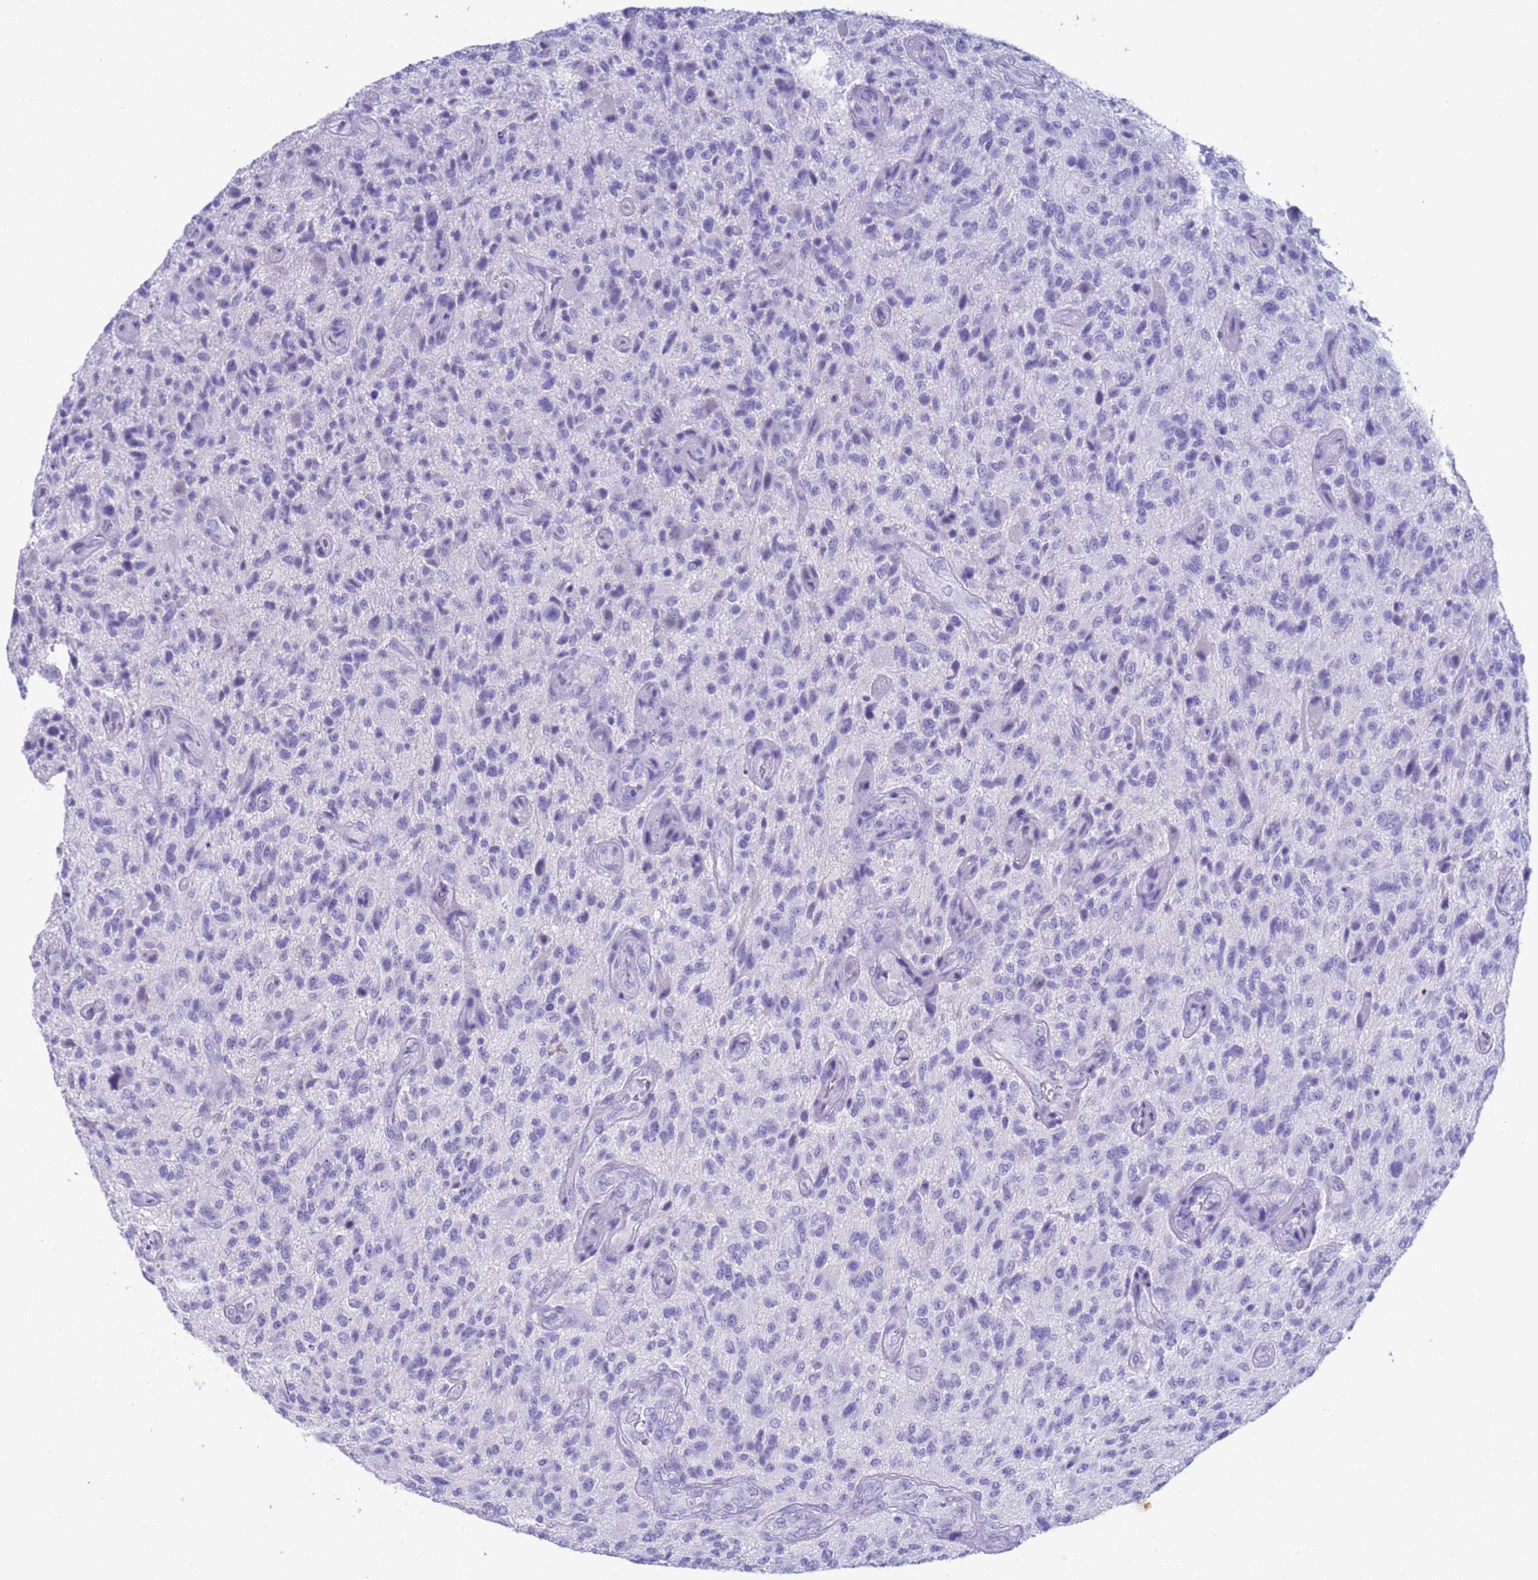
{"staining": {"intensity": "negative", "quantity": "none", "location": "none"}, "tissue": "glioma", "cell_type": "Tumor cells", "image_type": "cancer", "snomed": [{"axis": "morphology", "description": "Glioma, malignant, High grade"}, {"axis": "topography", "description": "Brain"}], "caption": "IHC histopathology image of neoplastic tissue: human glioma stained with DAB (3,3'-diaminobenzidine) shows no significant protein expression in tumor cells. The staining is performed using DAB (3,3'-diaminobenzidine) brown chromogen with nuclei counter-stained in using hematoxylin.", "gene": "CKM", "patient": {"sex": "male", "age": 47}}